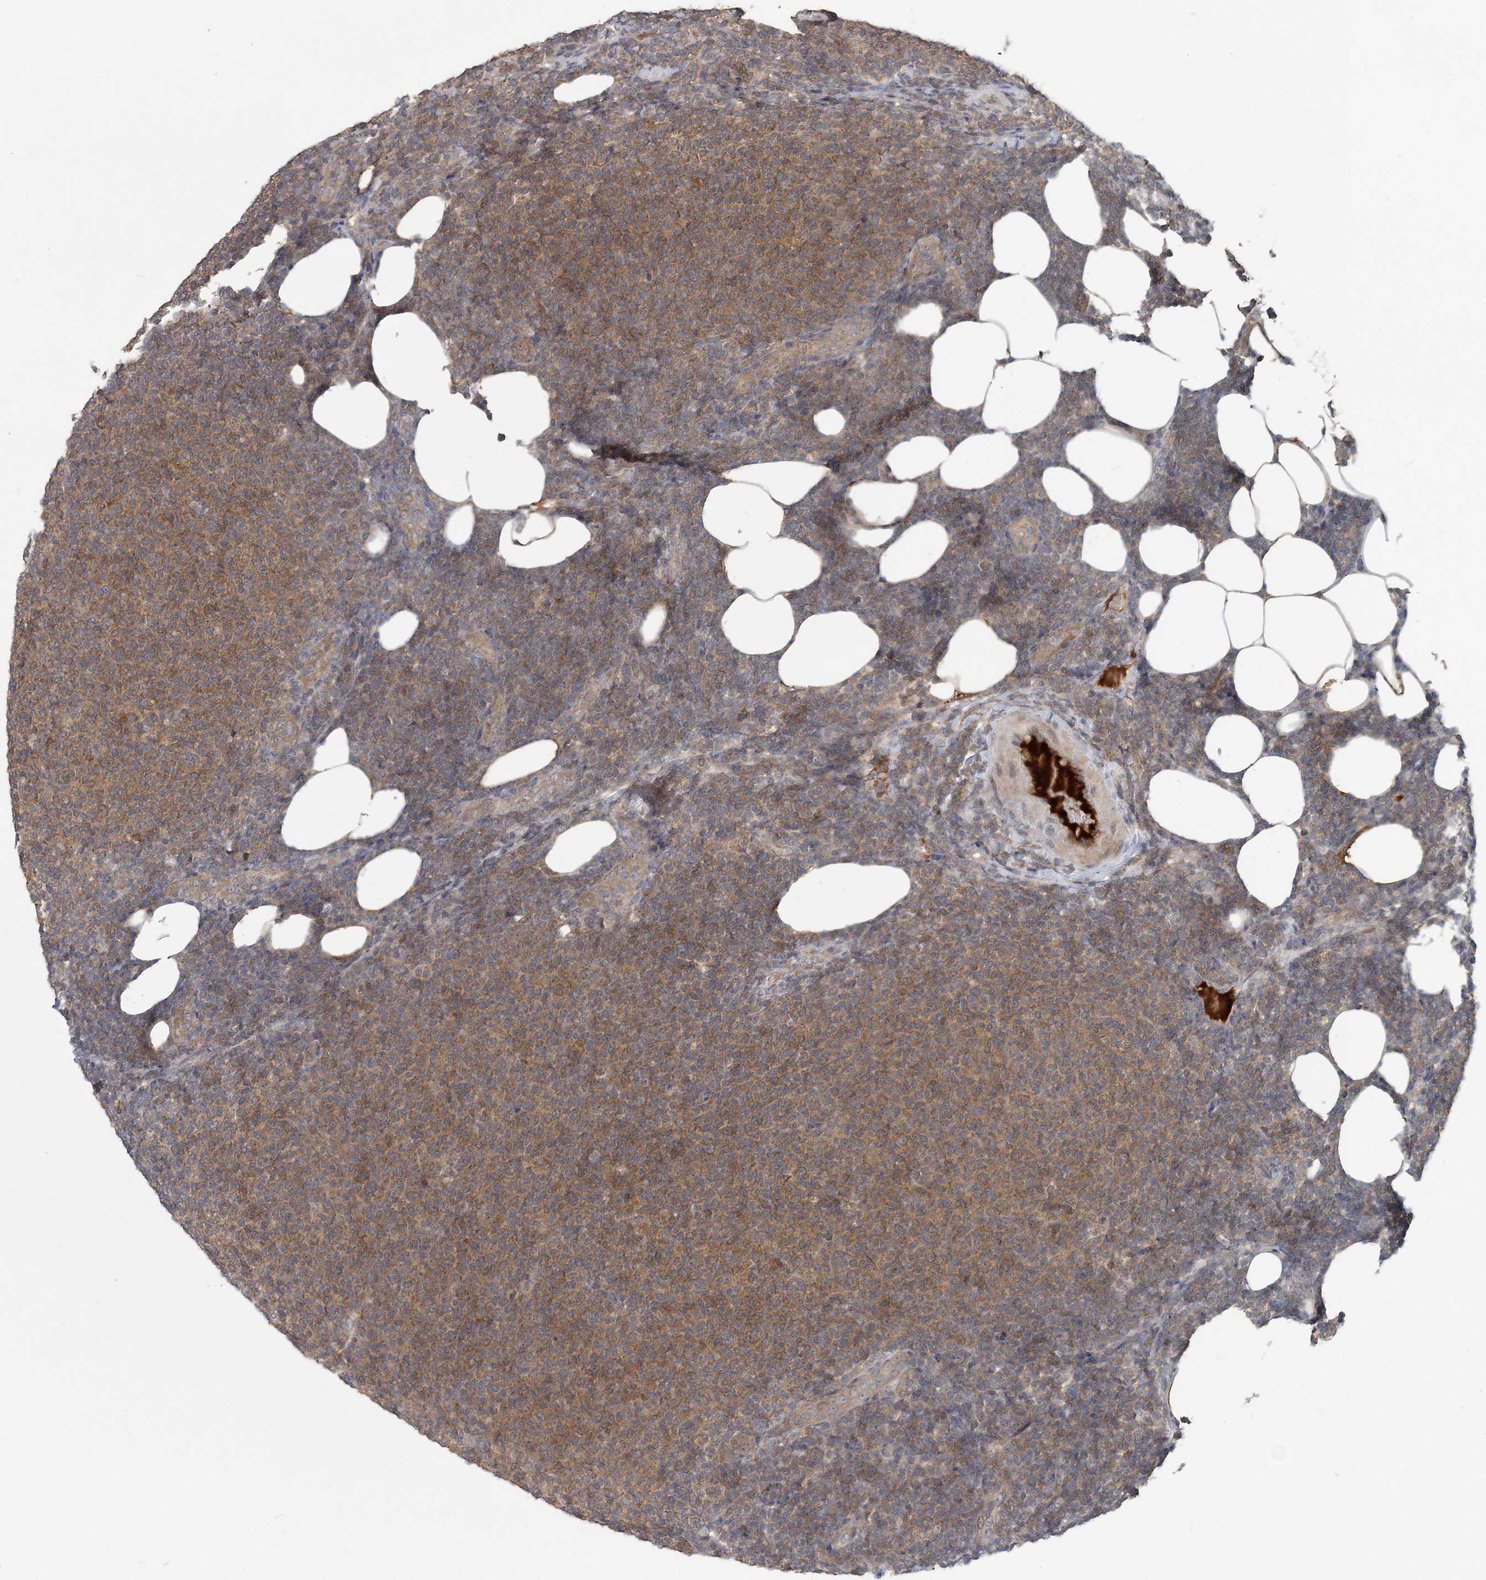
{"staining": {"intensity": "moderate", "quantity": ">75%", "location": "cytoplasmic/membranous"}, "tissue": "lymphoma", "cell_type": "Tumor cells", "image_type": "cancer", "snomed": [{"axis": "morphology", "description": "Malignant lymphoma, non-Hodgkin's type, Low grade"}, {"axis": "topography", "description": "Lymph node"}], "caption": "A high-resolution histopathology image shows immunohistochemistry staining of lymphoma, which exhibits moderate cytoplasmic/membranous expression in approximately >75% of tumor cells. Immunohistochemistry (ihc) stains the protein in brown and the nuclei are stained blue.", "gene": "RNF25", "patient": {"sex": "male", "age": 66}}